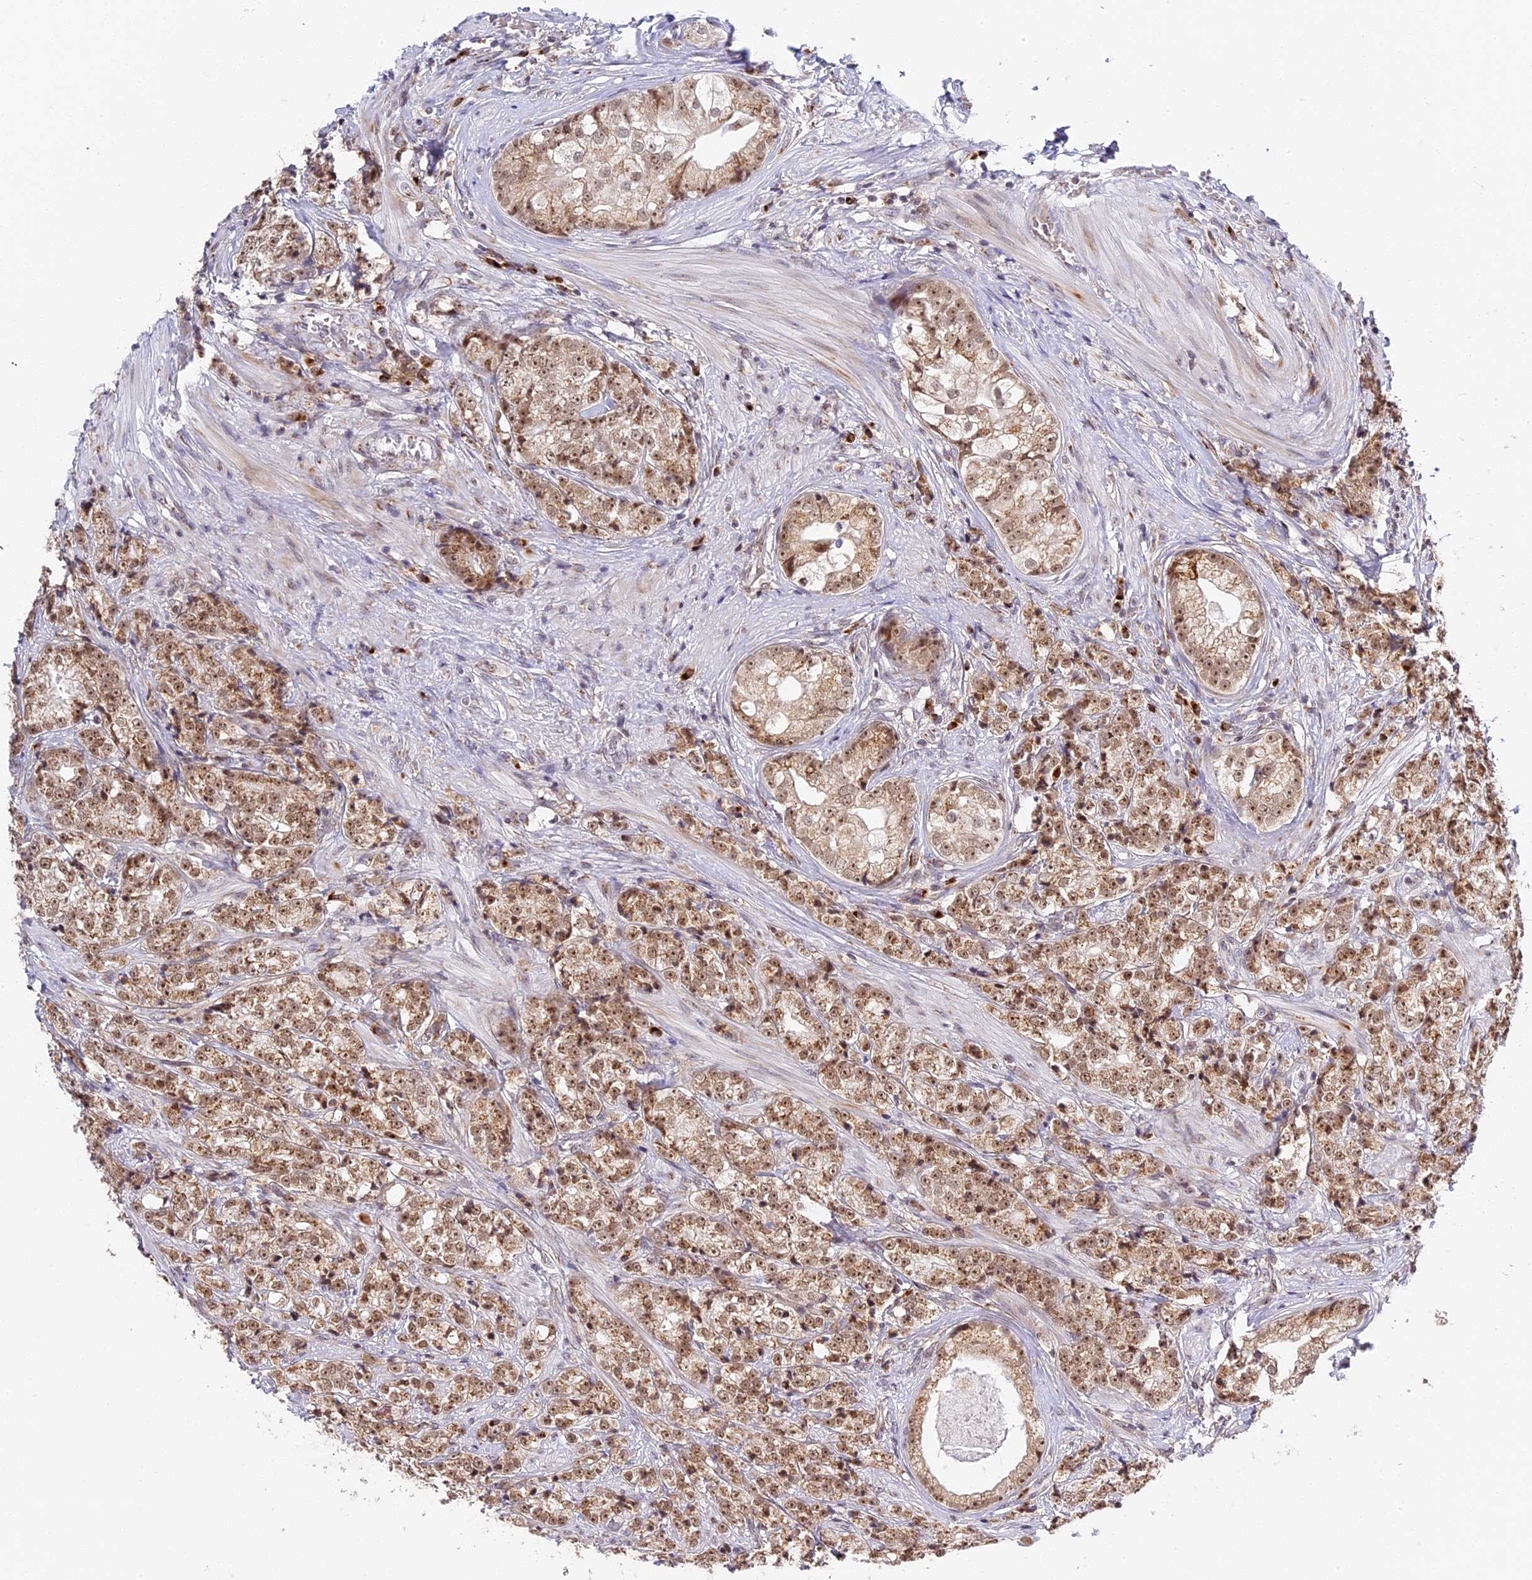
{"staining": {"intensity": "moderate", "quantity": "25%-75%", "location": "nuclear"}, "tissue": "prostate cancer", "cell_type": "Tumor cells", "image_type": "cancer", "snomed": [{"axis": "morphology", "description": "Adenocarcinoma, High grade"}, {"axis": "topography", "description": "Prostate"}], "caption": "A medium amount of moderate nuclear positivity is seen in approximately 25%-75% of tumor cells in prostate cancer (adenocarcinoma (high-grade)) tissue.", "gene": "HEATR5B", "patient": {"sex": "male", "age": 69}}